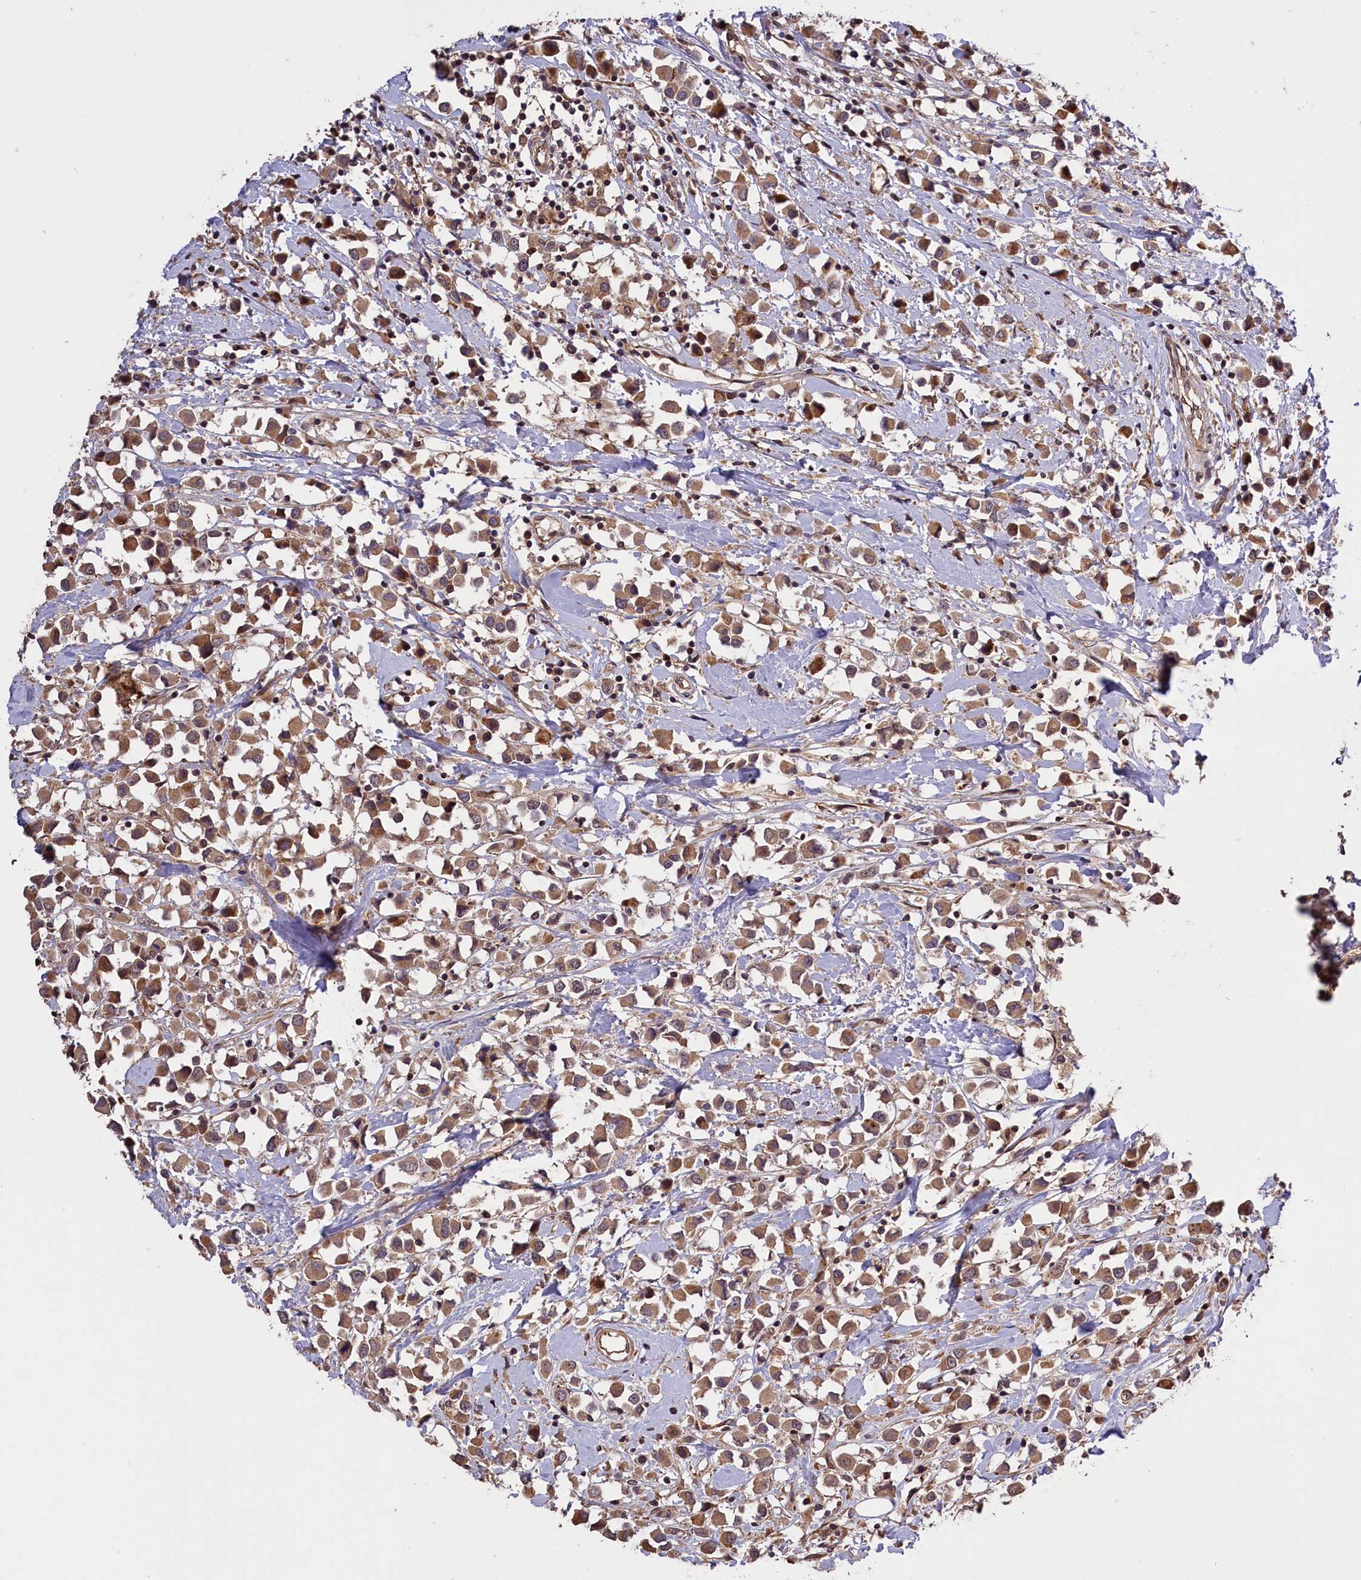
{"staining": {"intensity": "moderate", "quantity": ">75%", "location": "cytoplasmic/membranous"}, "tissue": "breast cancer", "cell_type": "Tumor cells", "image_type": "cancer", "snomed": [{"axis": "morphology", "description": "Duct carcinoma"}, {"axis": "topography", "description": "Breast"}], "caption": "Intraductal carcinoma (breast) stained with immunohistochemistry (IHC) demonstrates moderate cytoplasmic/membranous staining in about >75% of tumor cells.", "gene": "DNAJB9", "patient": {"sex": "female", "age": 61}}